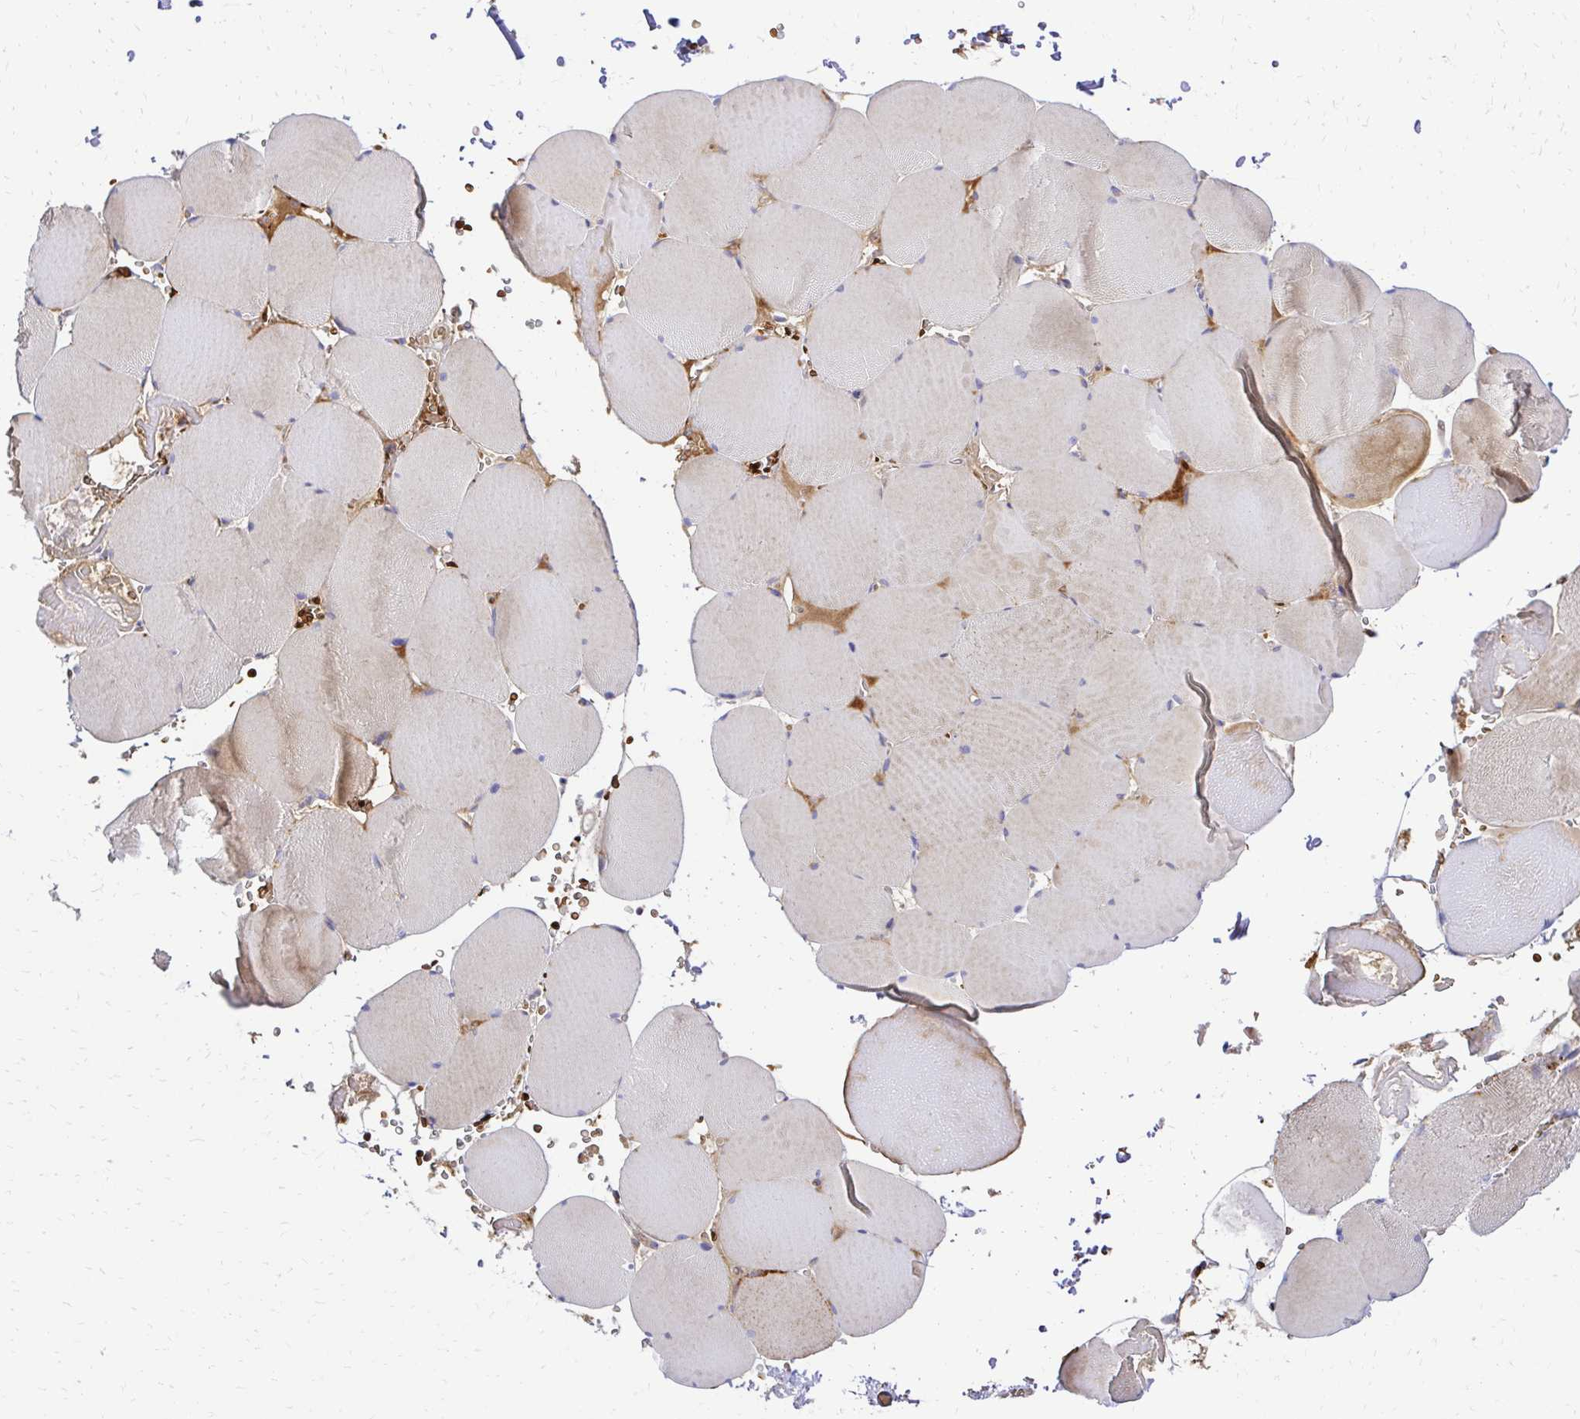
{"staining": {"intensity": "moderate", "quantity": "<25%", "location": "cytoplasmic/membranous"}, "tissue": "skeletal muscle", "cell_type": "Myocytes", "image_type": "normal", "snomed": [{"axis": "morphology", "description": "Normal tissue, NOS"}, {"axis": "topography", "description": "Skeletal muscle"}, {"axis": "topography", "description": "Head-Neck"}], "caption": "Unremarkable skeletal muscle demonstrates moderate cytoplasmic/membranous expression in about <25% of myocytes, visualized by immunohistochemistry.", "gene": "MRPL13", "patient": {"sex": "male", "age": 66}}